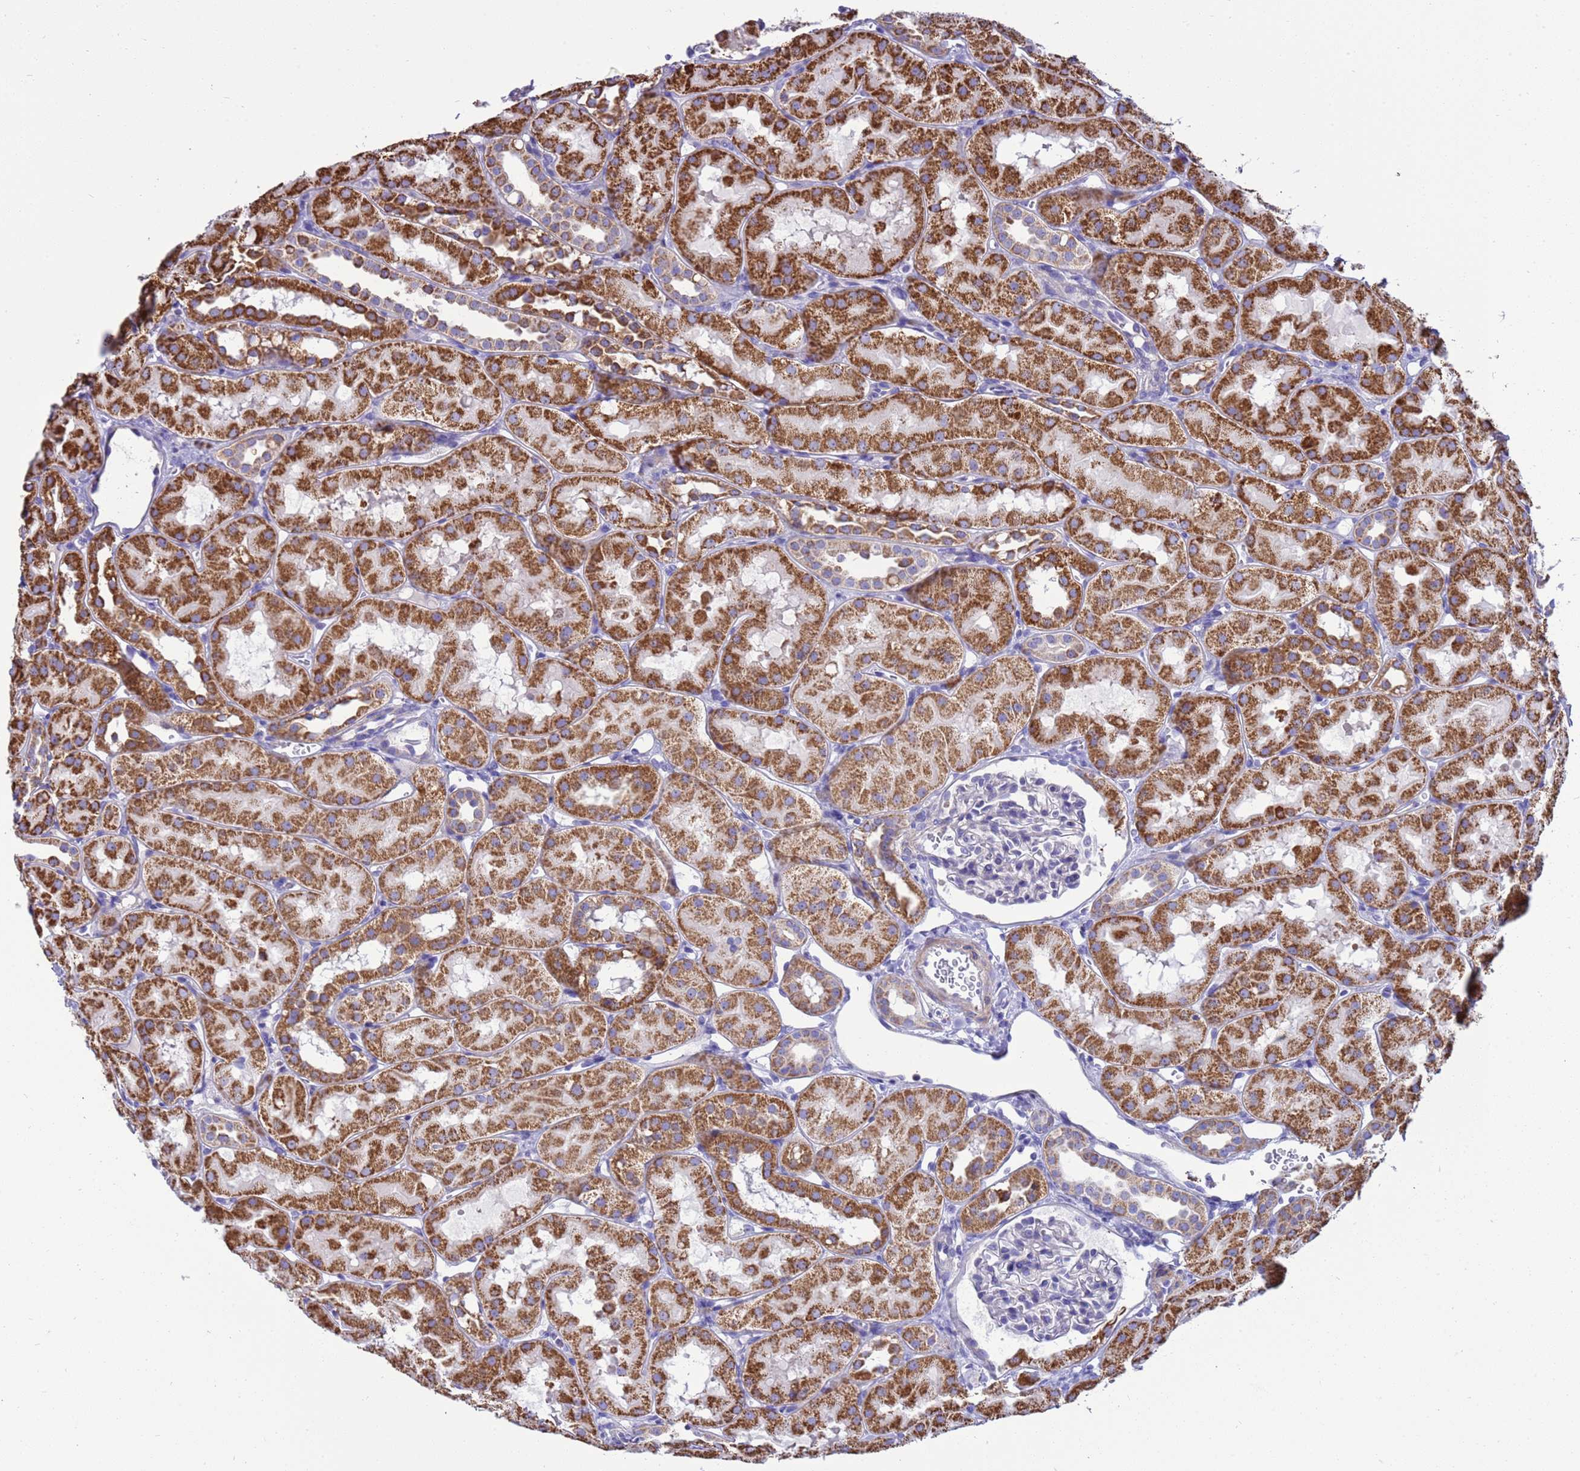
{"staining": {"intensity": "negative", "quantity": "none", "location": "none"}, "tissue": "kidney", "cell_type": "Cells in glomeruli", "image_type": "normal", "snomed": [{"axis": "morphology", "description": "Normal tissue, NOS"}, {"axis": "topography", "description": "Kidney"}, {"axis": "topography", "description": "Urinary bladder"}], "caption": "This is a image of IHC staining of unremarkable kidney, which shows no staining in cells in glomeruli. (DAB IHC visualized using brightfield microscopy, high magnification).", "gene": "RNF165", "patient": {"sex": "male", "age": 16}}